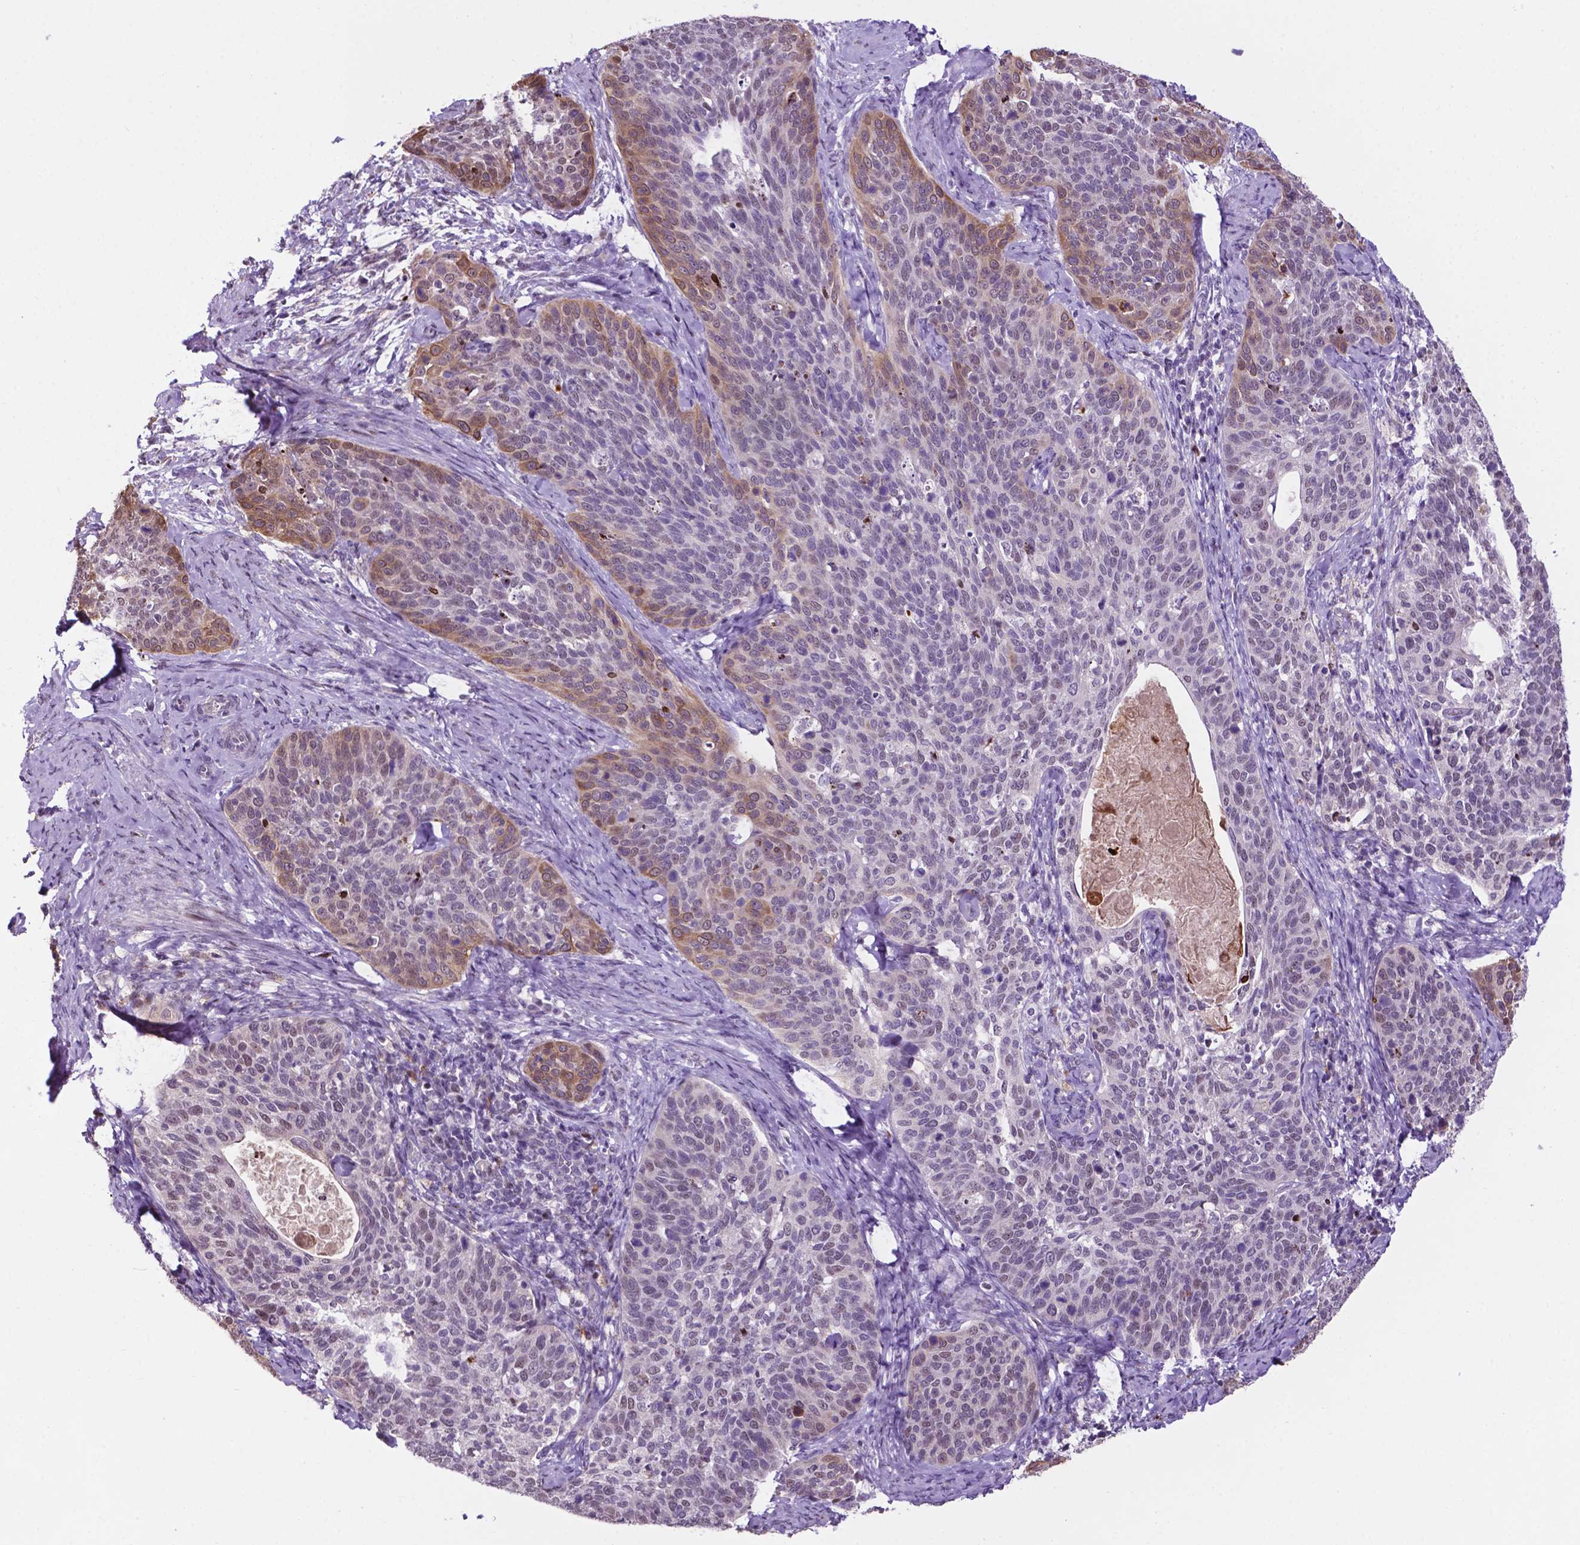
{"staining": {"intensity": "weak", "quantity": "<25%", "location": "cytoplasmic/membranous"}, "tissue": "cervical cancer", "cell_type": "Tumor cells", "image_type": "cancer", "snomed": [{"axis": "morphology", "description": "Squamous cell carcinoma, NOS"}, {"axis": "topography", "description": "Cervix"}], "caption": "This micrograph is of squamous cell carcinoma (cervical) stained with IHC to label a protein in brown with the nuclei are counter-stained blue. There is no expression in tumor cells.", "gene": "SMAD3", "patient": {"sex": "female", "age": 69}}